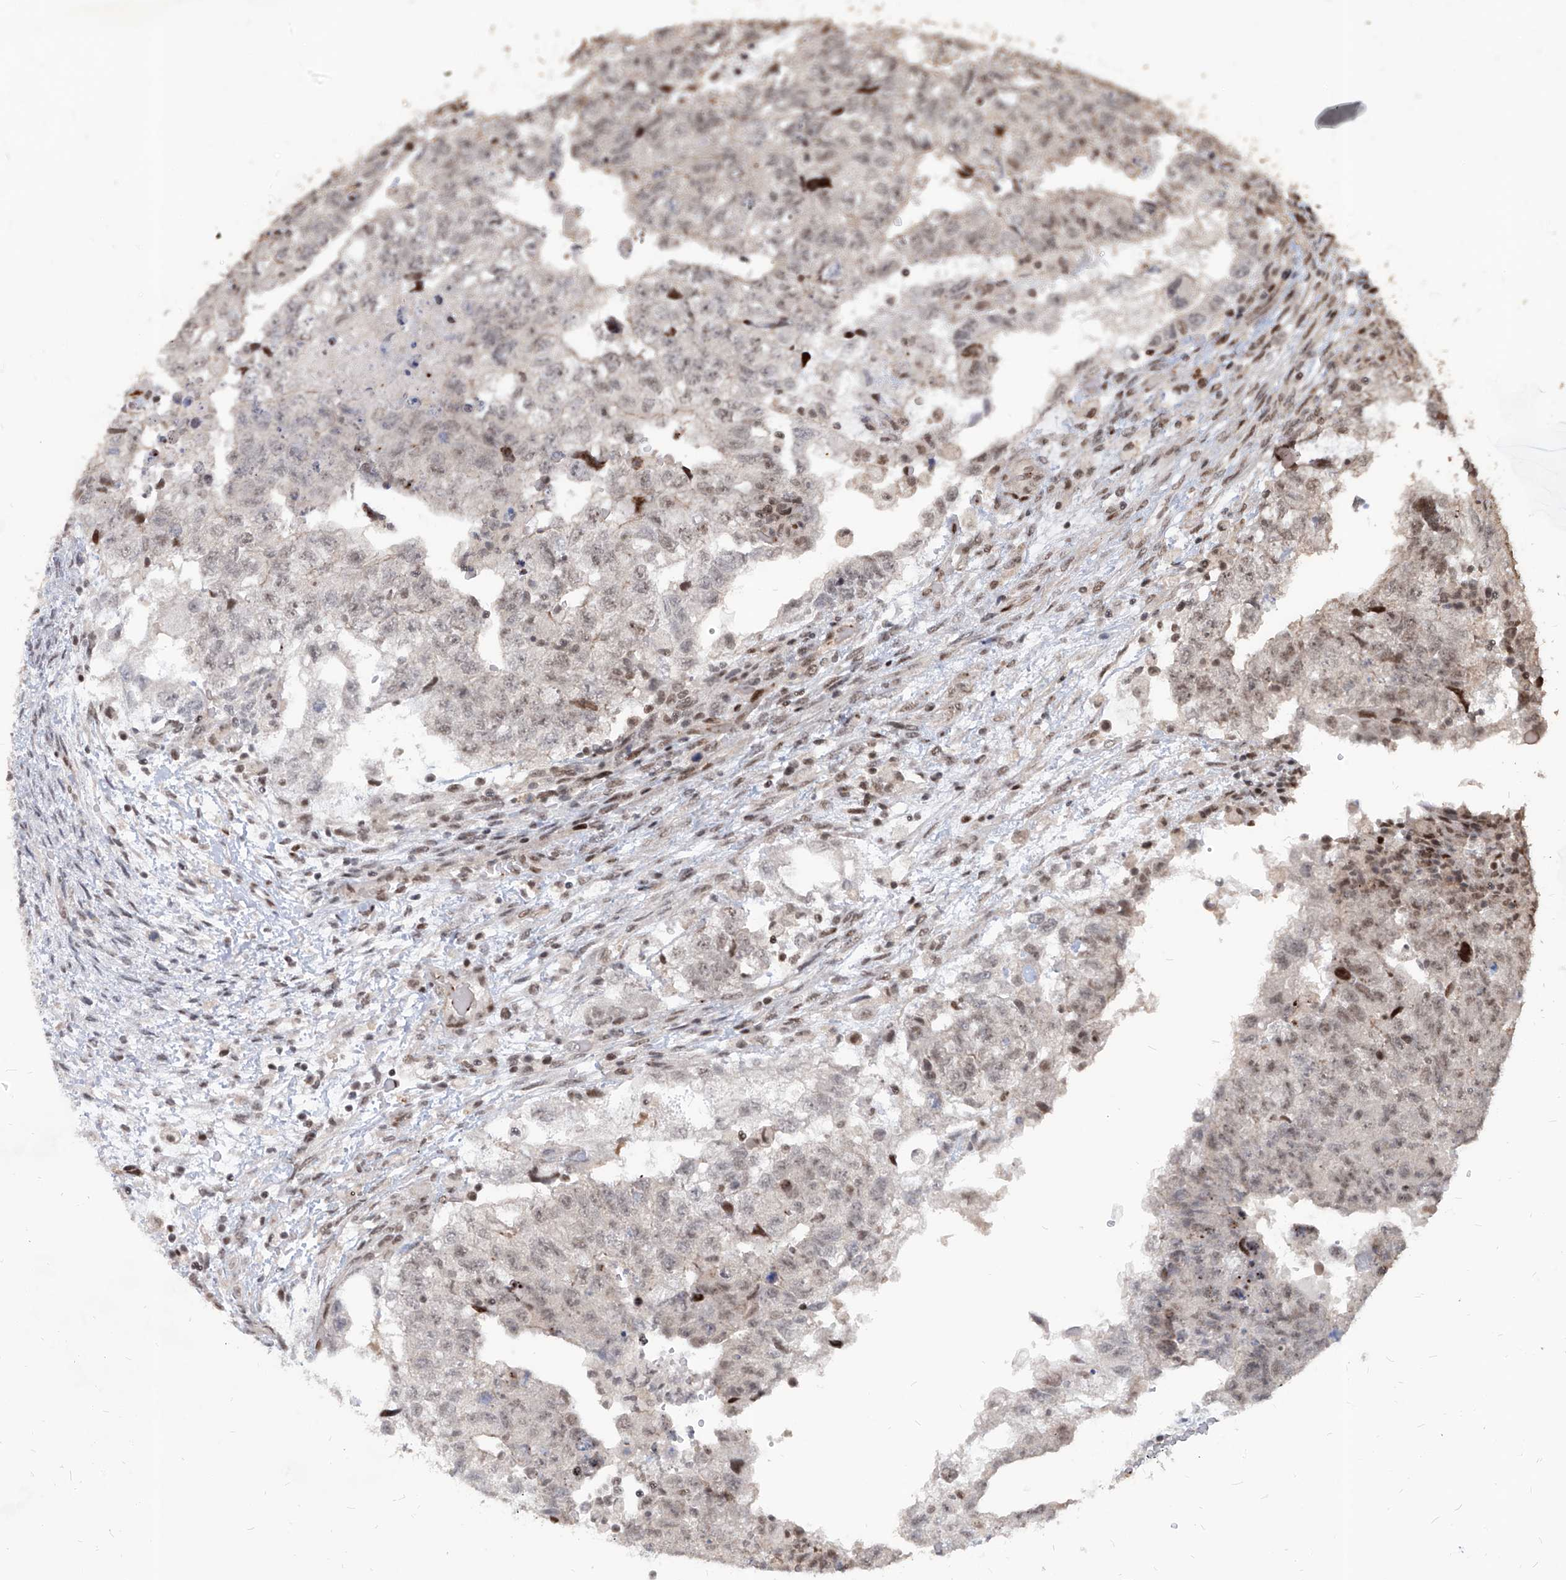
{"staining": {"intensity": "weak", "quantity": "<25%", "location": "nuclear"}, "tissue": "testis cancer", "cell_type": "Tumor cells", "image_type": "cancer", "snomed": [{"axis": "morphology", "description": "Carcinoma, Embryonal, NOS"}, {"axis": "topography", "description": "Testis"}], "caption": "This is an immunohistochemistry (IHC) histopathology image of human testis cancer (embryonal carcinoma). There is no staining in tumor cells.", "gene": "IRF2", "patient": {"sex": "male", "age": 36}}